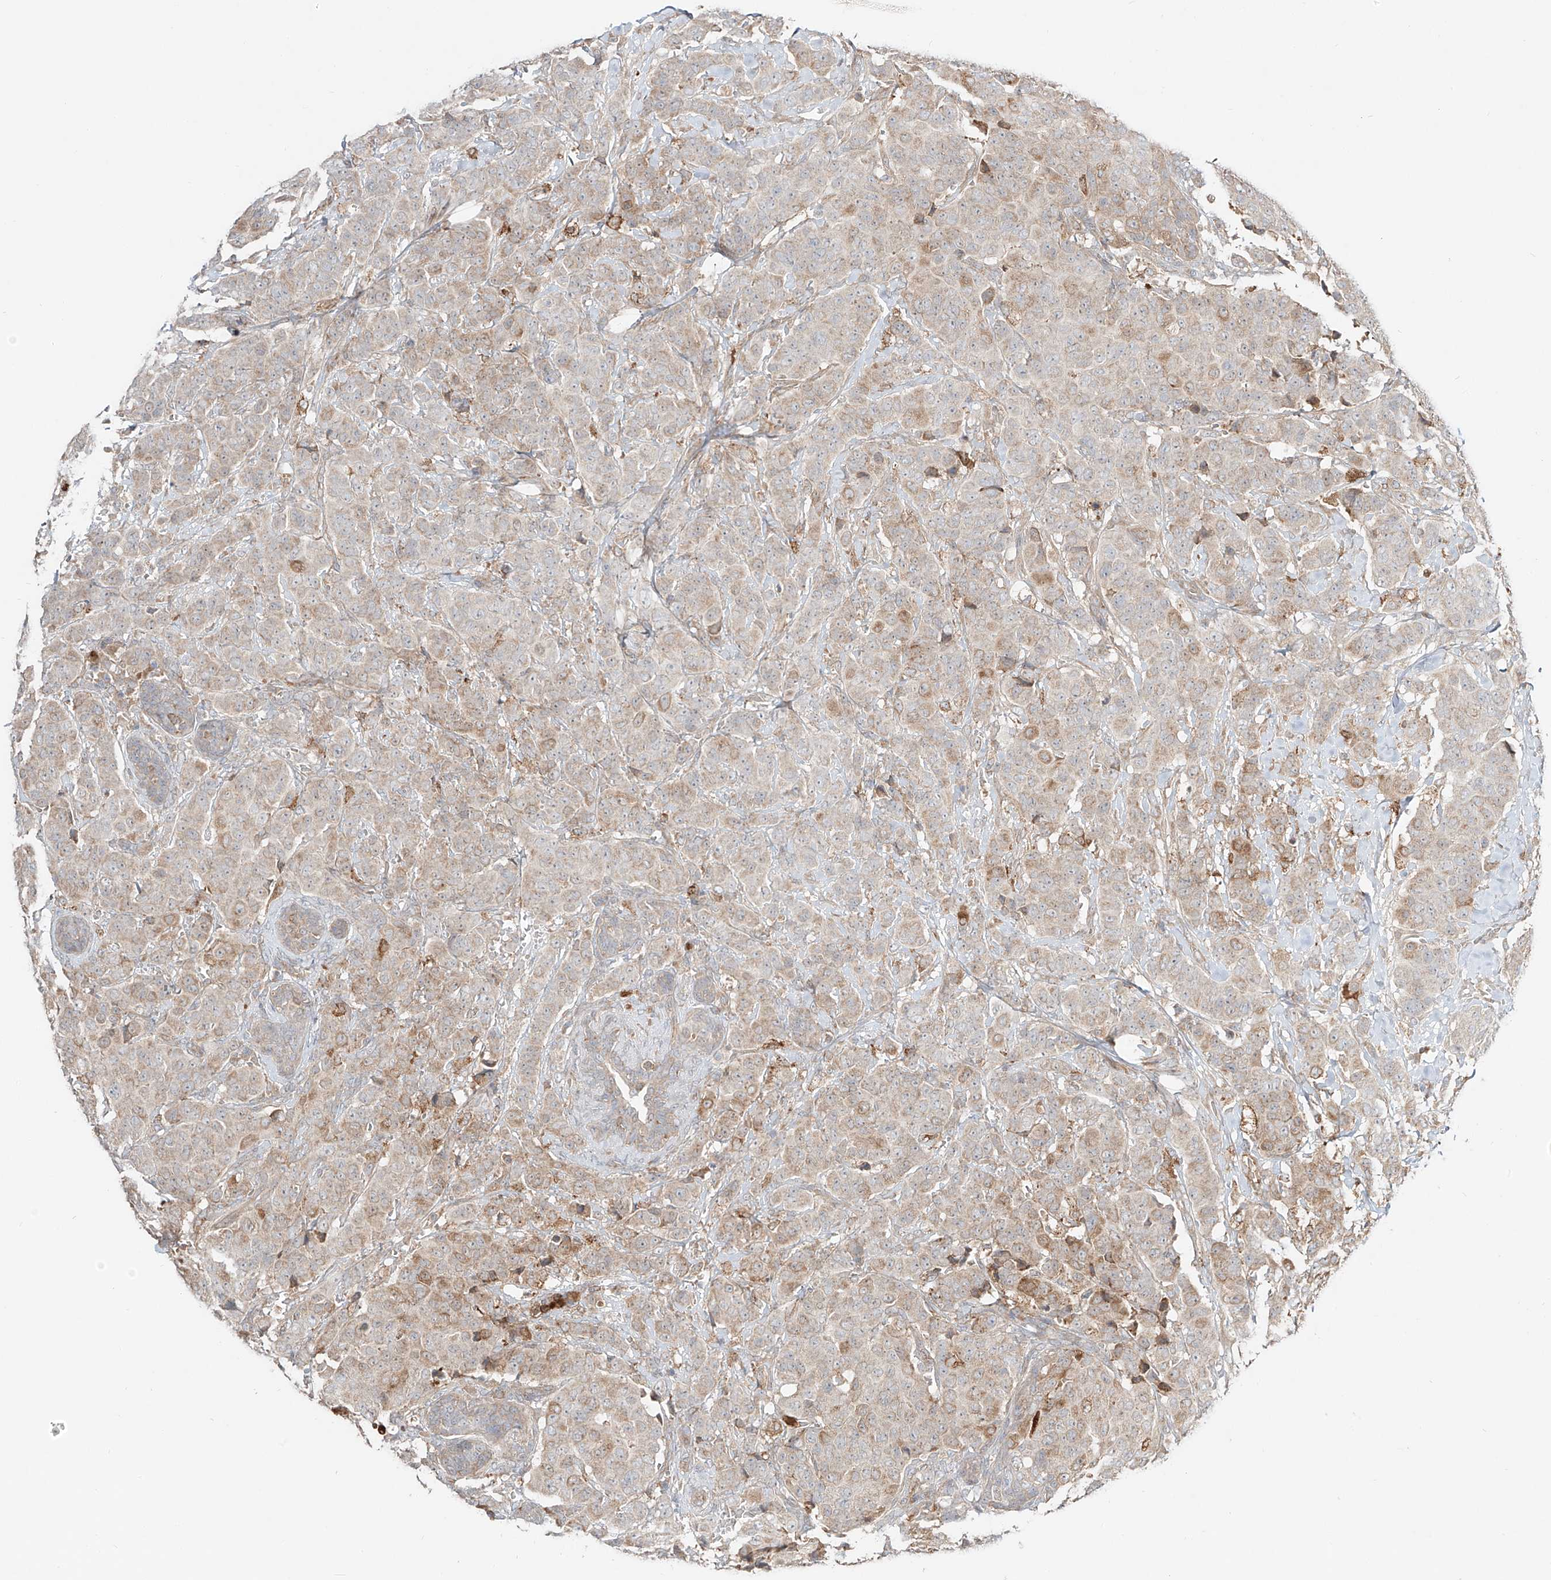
{"staining": {"intensity": "weak", "quantity": "25%-75%", "location": "cytoplasmic/membranous"}, "tissue": "breast cancer", "cell_type": "Tumor cells", "image_type": "cancer", "snomed": [{"axis": "morphology", "description": "Normal tissue, NOS"}, {"axis": "morphology", "description": "Duct carcinoma"}, {"axis": "topography", "description": "Breast"}], "caption": "Infiltrating ductal carcinoma (breast) stained for a protein demonstrates weak cytoplasmic/membranous positivity in tumor cells.", "gene": "ERO1A", "patient": {"sex": "female", "age": 40}}